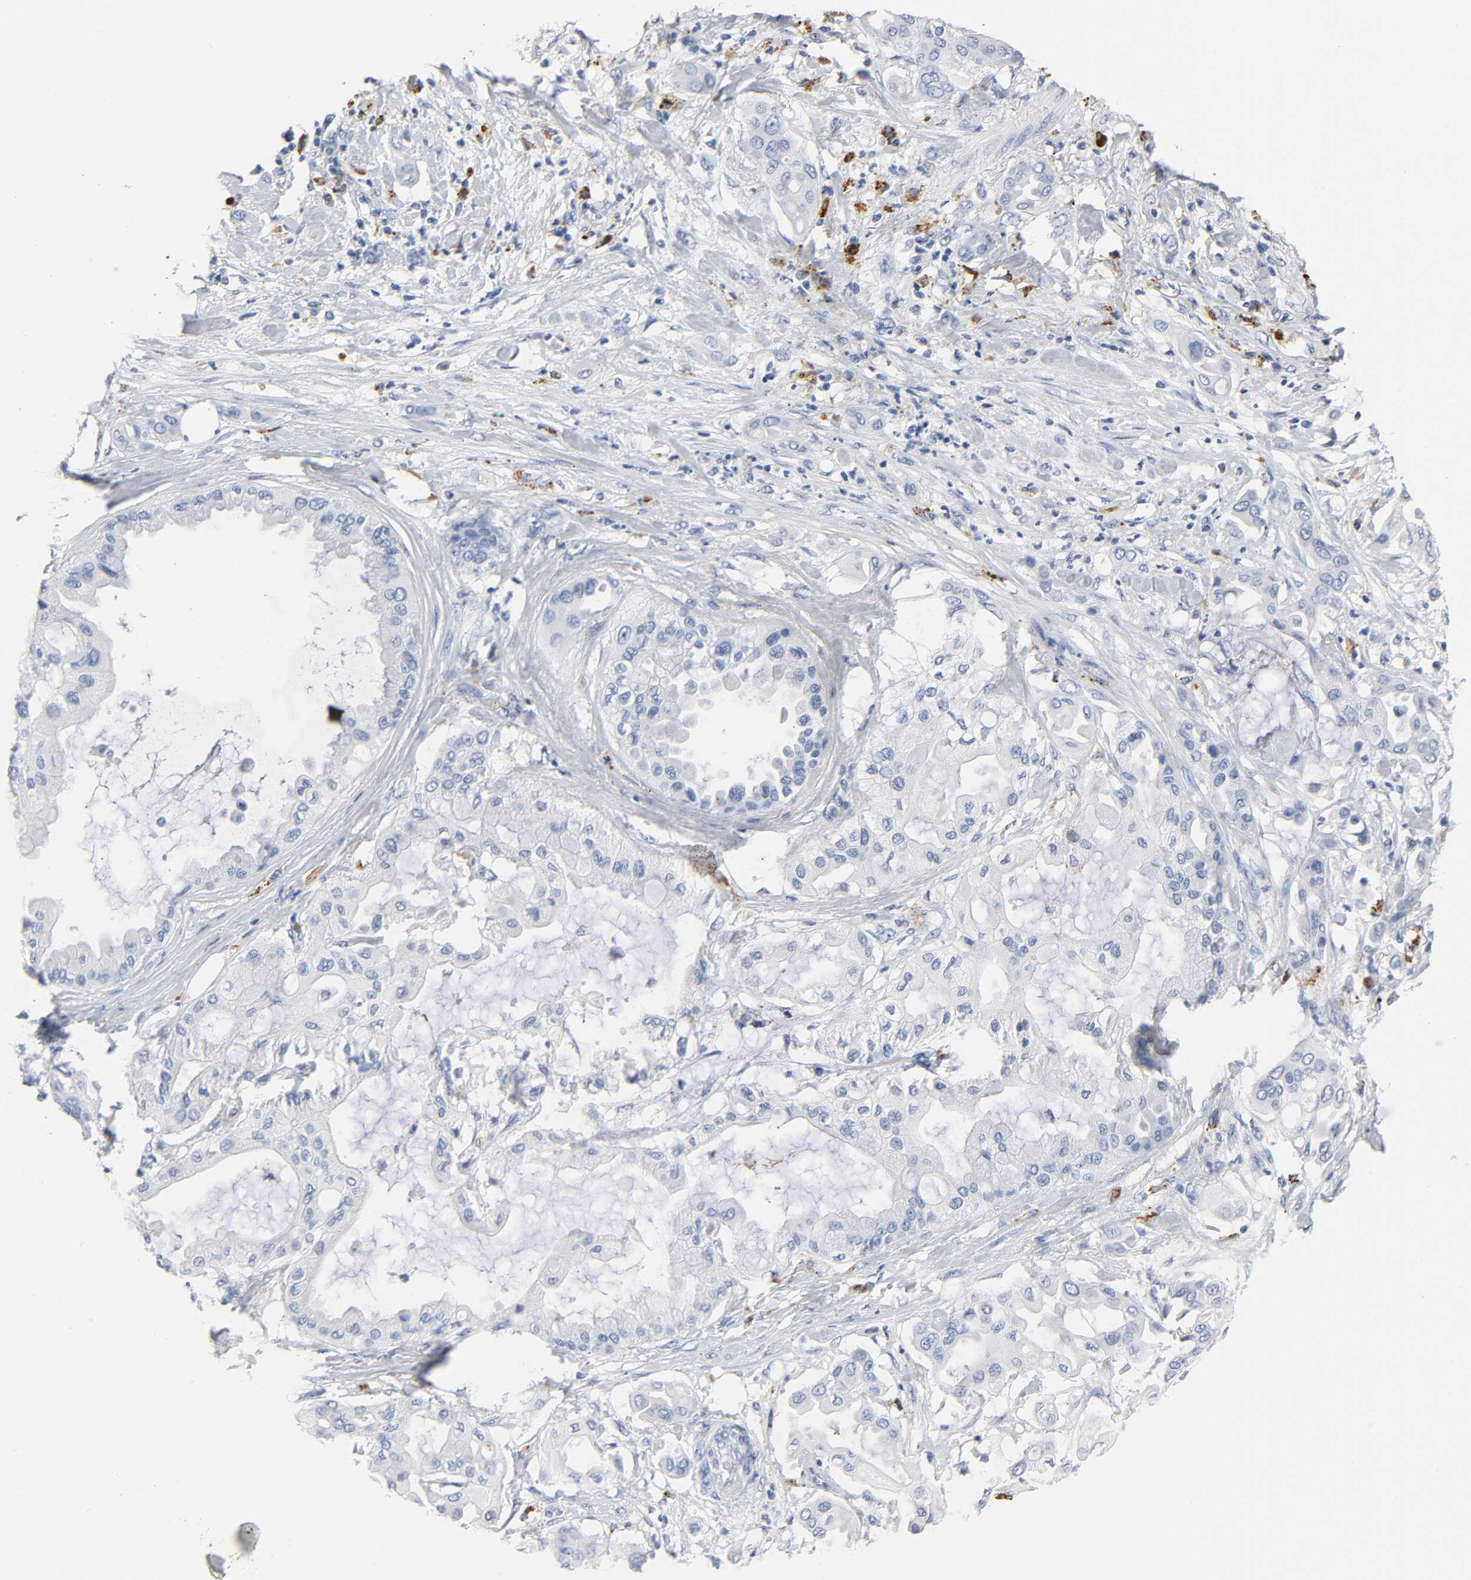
{"staining": {"intensity": "negative", "quantity": "none", "location": "none"}, "tissue": "pancreatic cancer", "cell_type": "Tumor cells", "image_type": "cancer", "snomed": [{"axis": "morphology", "description": "Adenocarcinoma, NOS"}, {"axis": "morphology", "description": "Adenocarcinoma, metastatic, NOS"}, {"axis": "topography", "description": "Lymph node"}, {"axis": "topography", "description": "Pancreas"}, {"axis": "topography", "description": "Duodenum"}], "caption": "Histopathology image shows no significant protein positivity in tumor cells of pancreatic cancer.", "gene": "PLP1", "patient": {"sex": "female", "age": 64}}